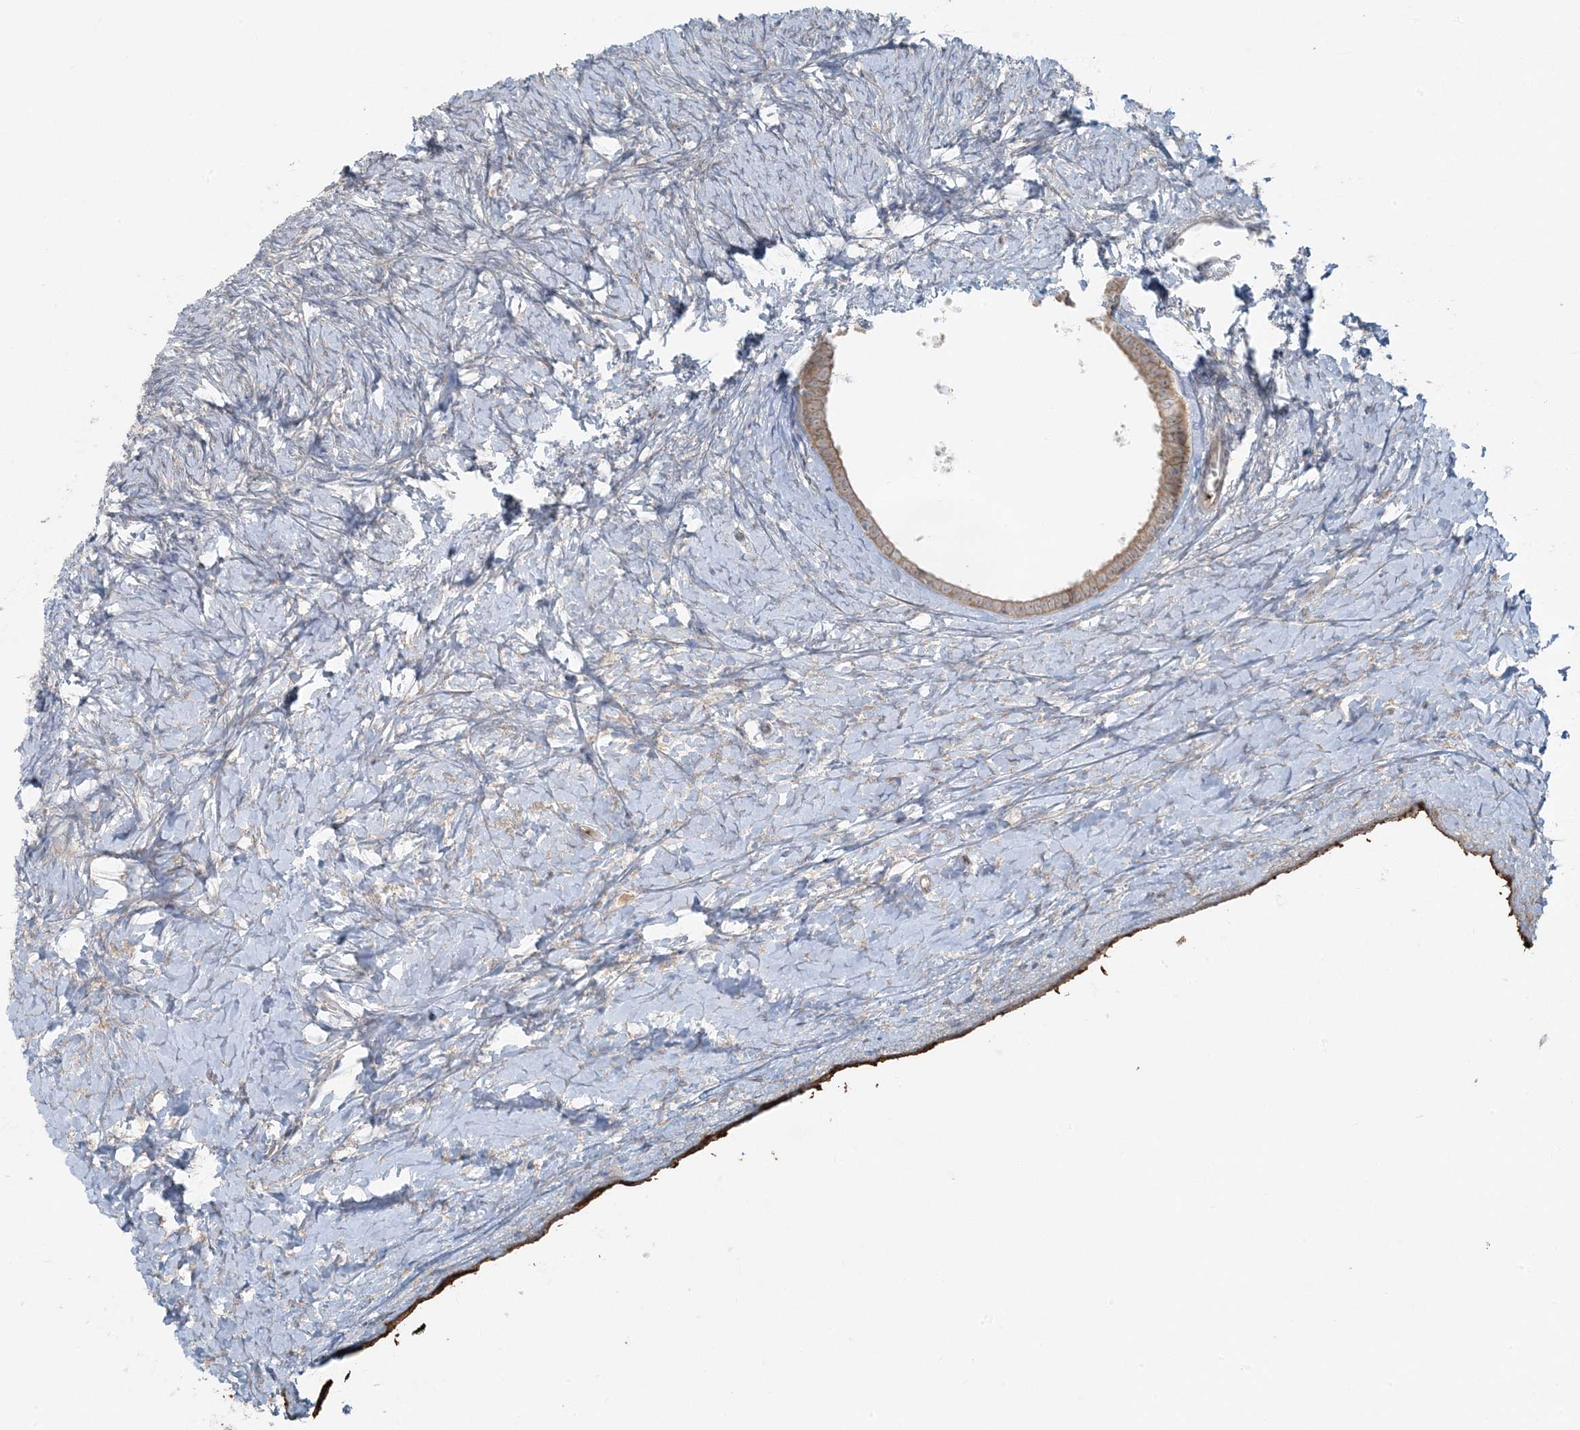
{"staining": {"intensity": "weak", "quantity": ">75%", "location": "cytoplasmic/membranous"}, "tissue": "ovary", "cell_type": "Follicle cells", "image_type": "normal", "snomed": [{"axis": "morphology", "description": "Normal tissue, NOS"}, {"axis": "morphology", "description": "Developmental malformation"}, {"axis": "topography", "description": "Ovary"}], "caption": "Immunohistochemical staining of benign human ovary shows weak cytoplasmic/membranous protein positivity in about >75% of follicle cells.", "gene": "ZNF263", "patient": {"sex": "female", "age": 39}}